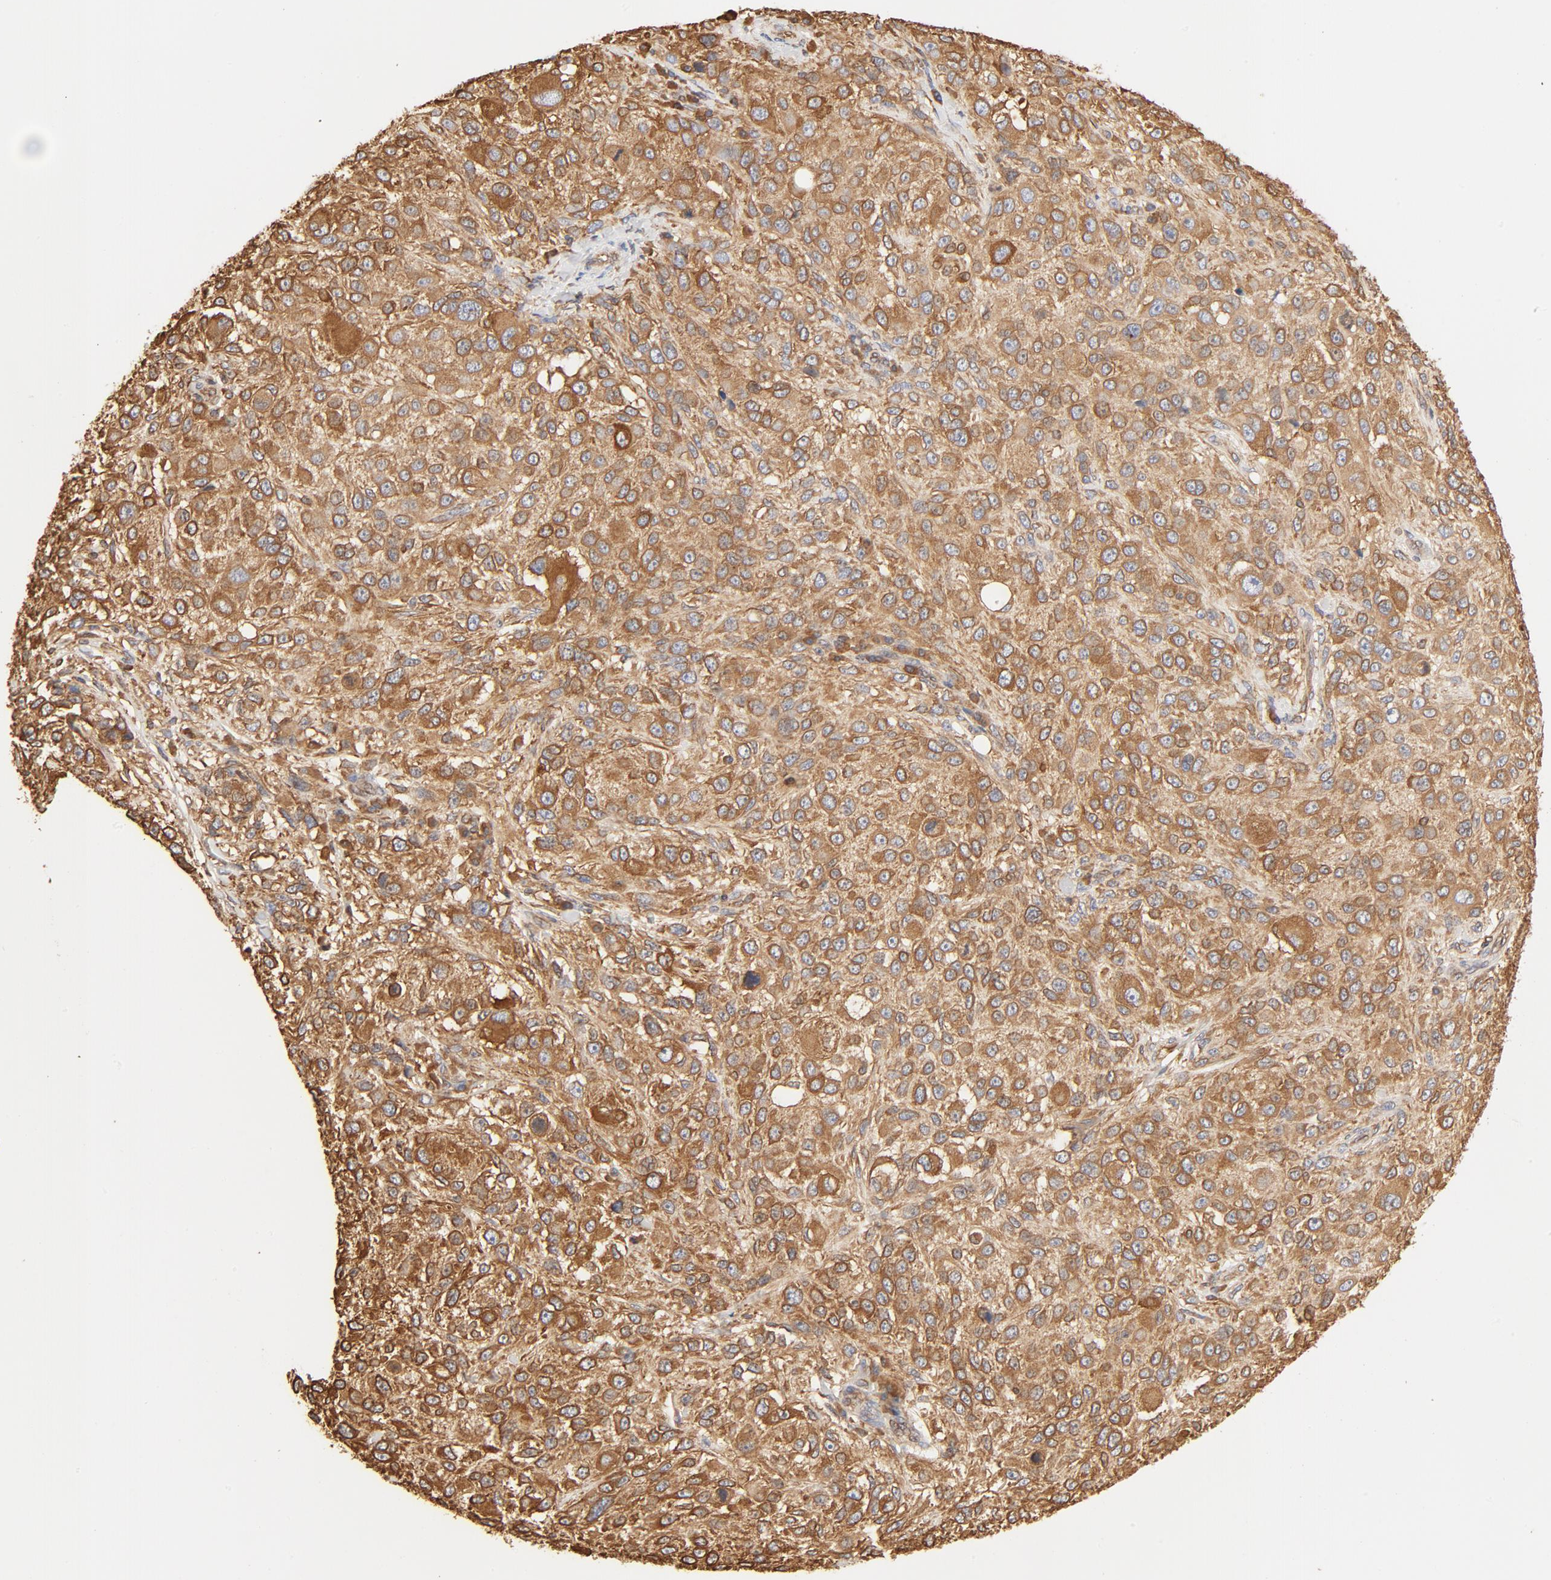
{"staining": {"intensity": "moderate", "quantity": ">75%", "location": "cytoplasmic/membranous"}, "tissue": "melanoma", "cell_type": "Tumor cells", "image_type": "cancer", "snomed": [{"axis": "morphology", "description": "Necrosis, NOS"}, {"axis": "morphology", "description": "Malignant melanoma, NOS"}, {"axis": "topography", "description": "Skin"}], "caption": "Human melanoma stained with a protein marker demonstrates moderate staining in tumor cells.", "gene": "BCAP31", "patient": {"sex": "female", "age": 87}}